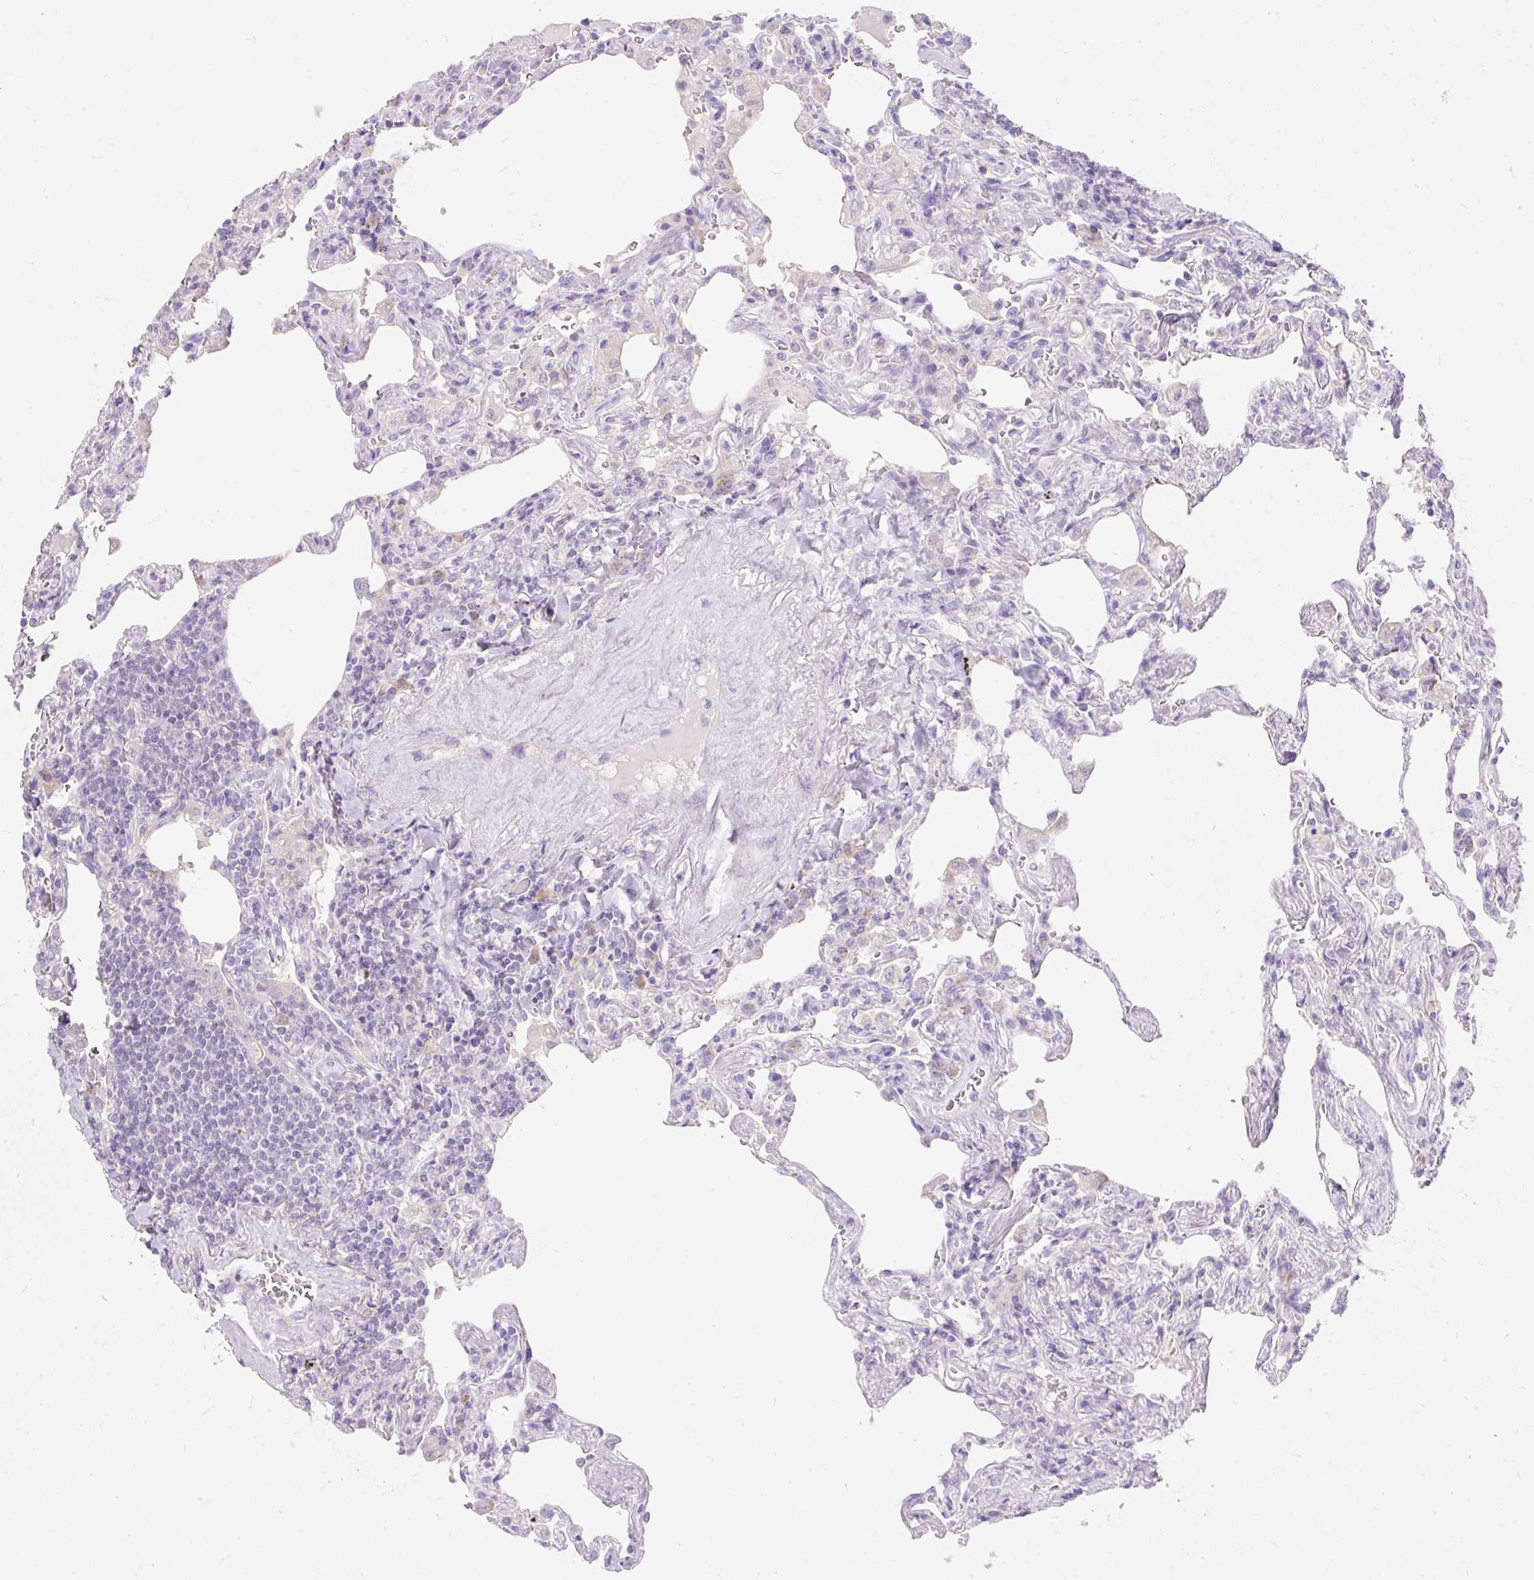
{"staining": {"intensity": "negative", "quantity": "none", "location": "none"}, "tissue": "lymphoma", "cell_type": "Tumor cells", "image_type": "cancer", "snomed": [{"axis": "morphology", "description": "Malignant lymphoma, non-Hodgkin's type, Low grade"}, {"axis": "topography", "description": "Lung"}], "caption": "Immunohistochemistry (IHC) histopathology image of human lymphoma stained for a protein (brown), which exhibits no positivity in tumor cells.", "gene": "SUSD5", "patient": {"sex": "female", "age": 71}}